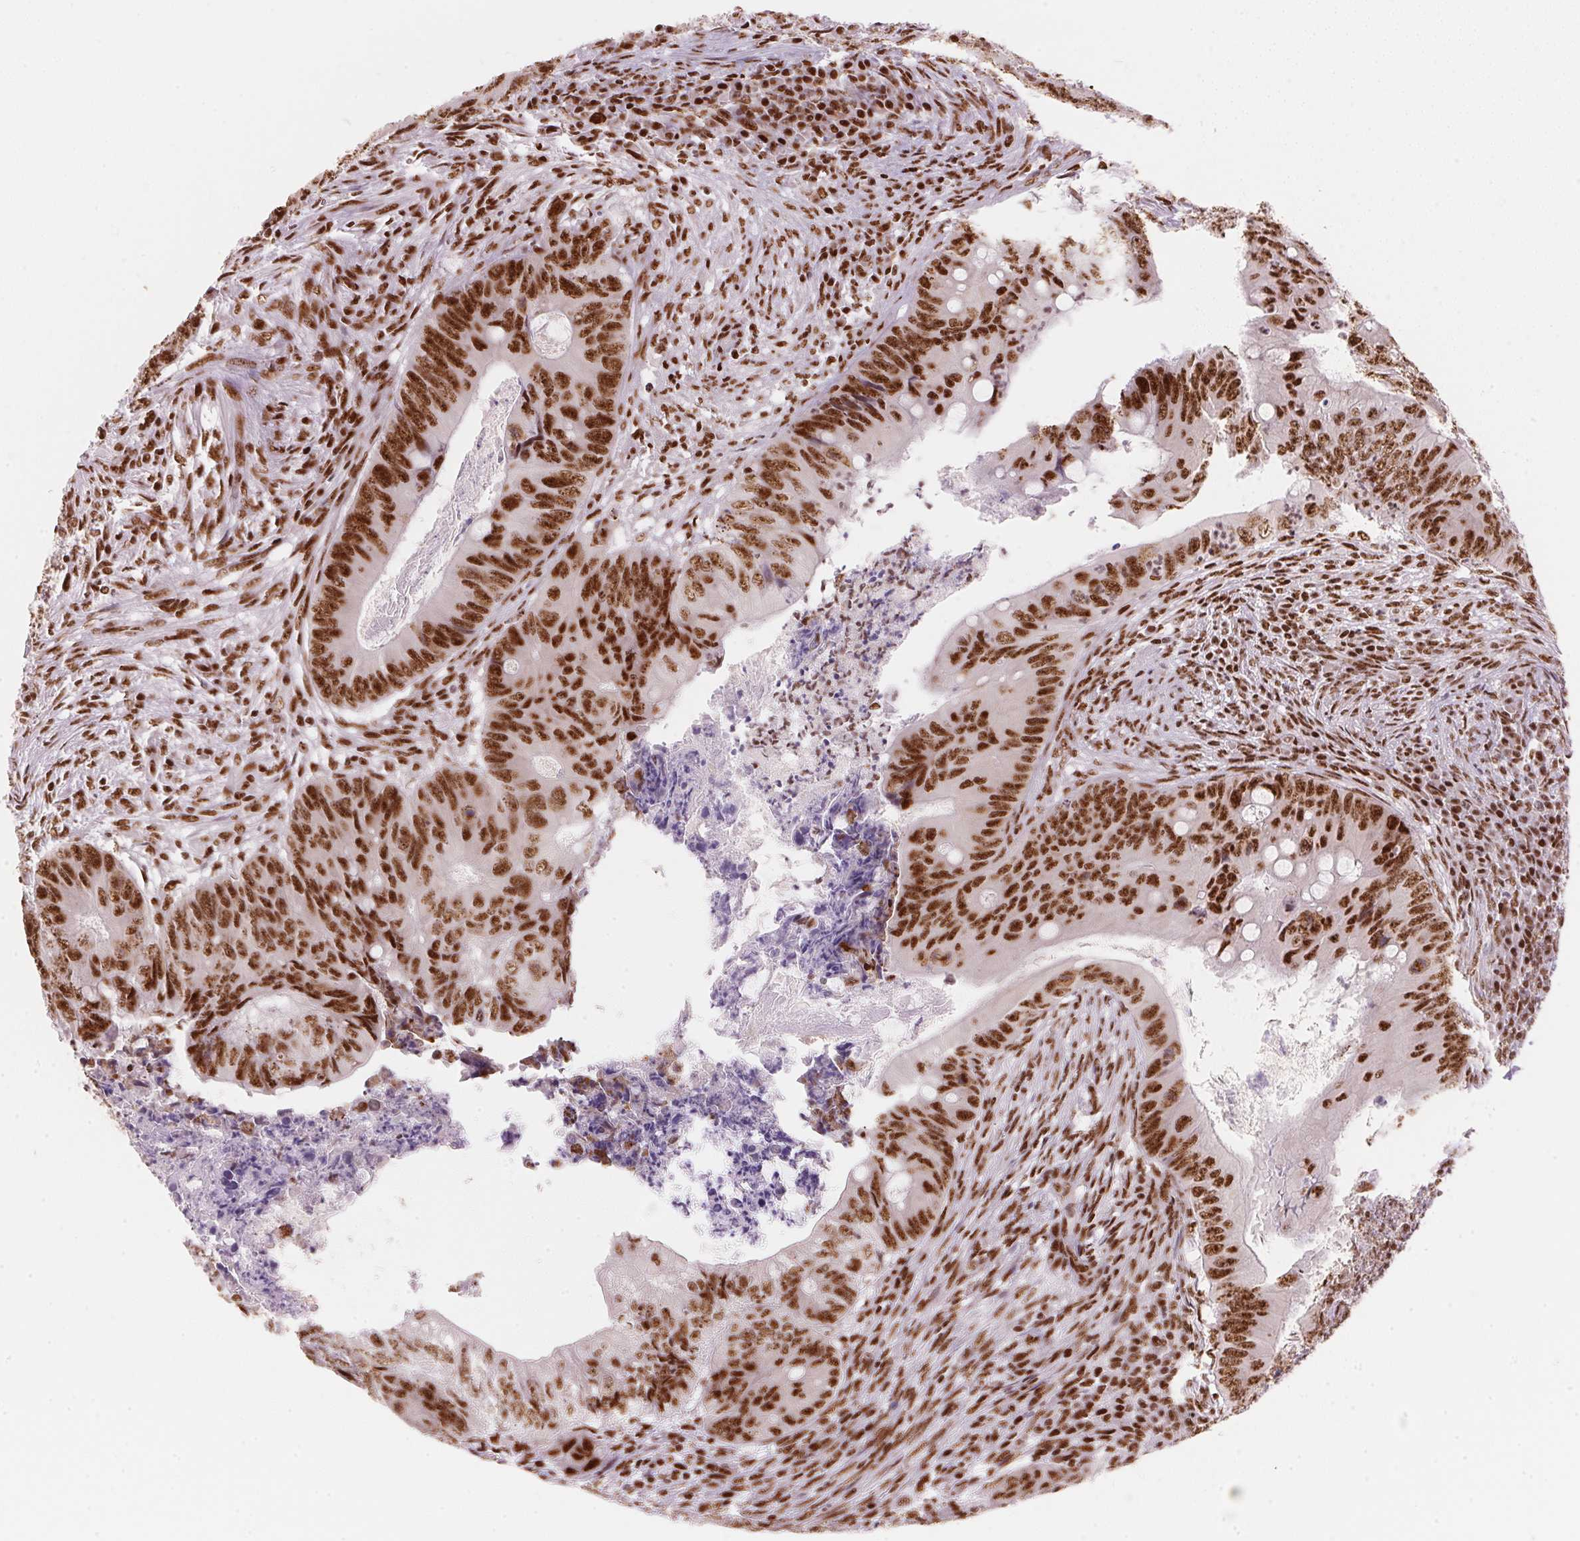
{"staining": {"intensity": "strong", "quantity": ">75%", "location": "nuclear"}, "tissue": "colorectal cancer", "cell_type": "Tumor cells", "image_type": "cancer", "snomed": [{"axis": "morphology", "description": "Adenocarcinoma, NOS"}, {"axis": "topography", "description": "Colon"}], "caption": "Human colorectal cancer (adenocarcinoma) stained with a protein marker demonstrates strong staining in tumor cells.", "gene": "NXF1", "patient": {"sex": "female", "age": 74}}